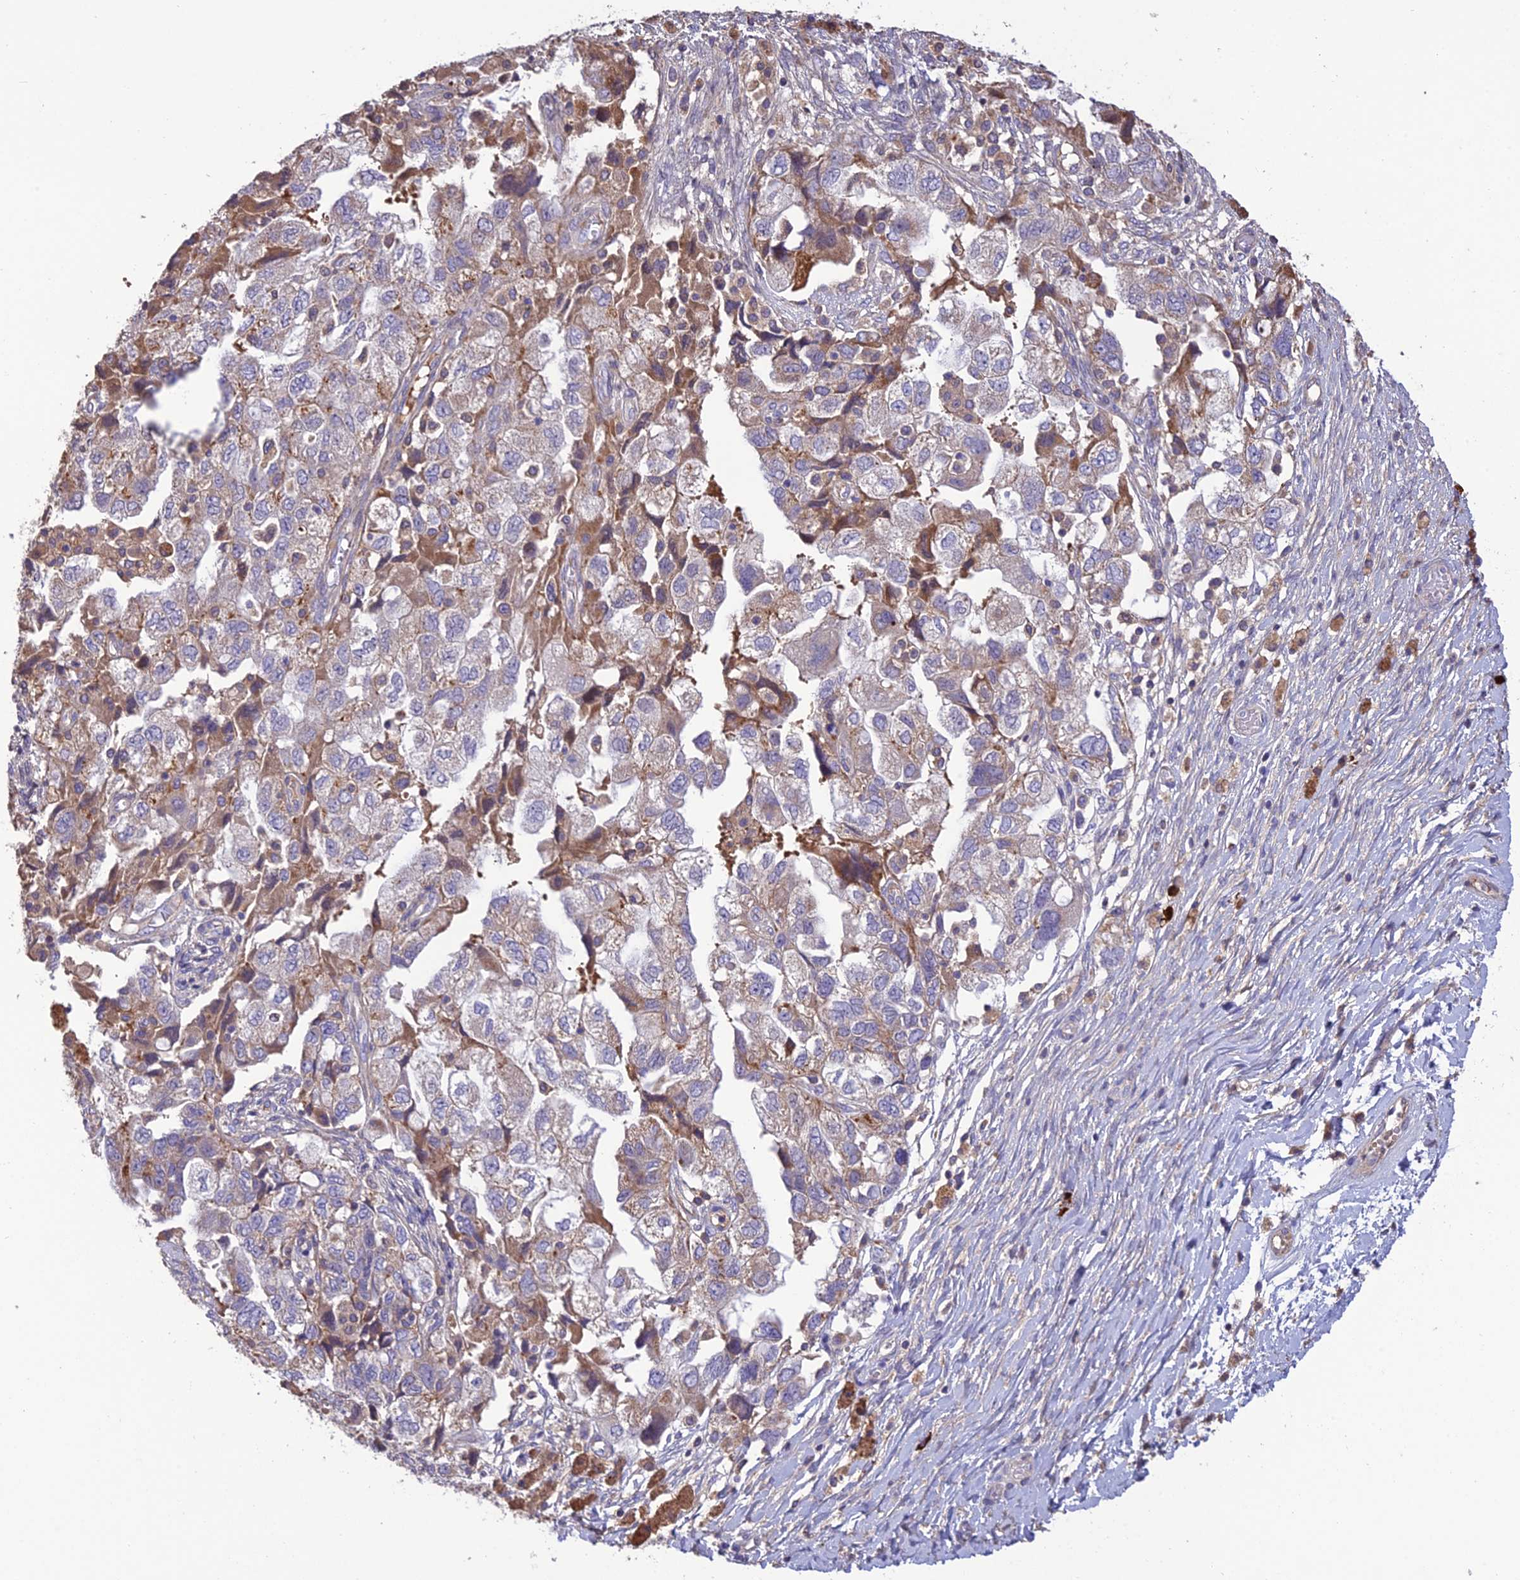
{"staining": {"intensity": "weak", "quantity": "<25%", "location": "cytoplasmic/membranous"}, "tissue": "ovarian cancer", "cell_type": "Tumor cells", "image_type": "cancer", "snomed": [{"axis": "morphology", "description": "Carcinoma, NOS"}, {"axis": "morphology", "description": "Cystadenocarcinoma, serous, NOS"}, {"axis": "topography", "description": "Ovary"}], "caption": "IHC of ovarian serous cystadenocarcinoma exhibits no staining in tumor cells.", "gene": "MIOS", "patient": {"sex": "female", "age": 69}}